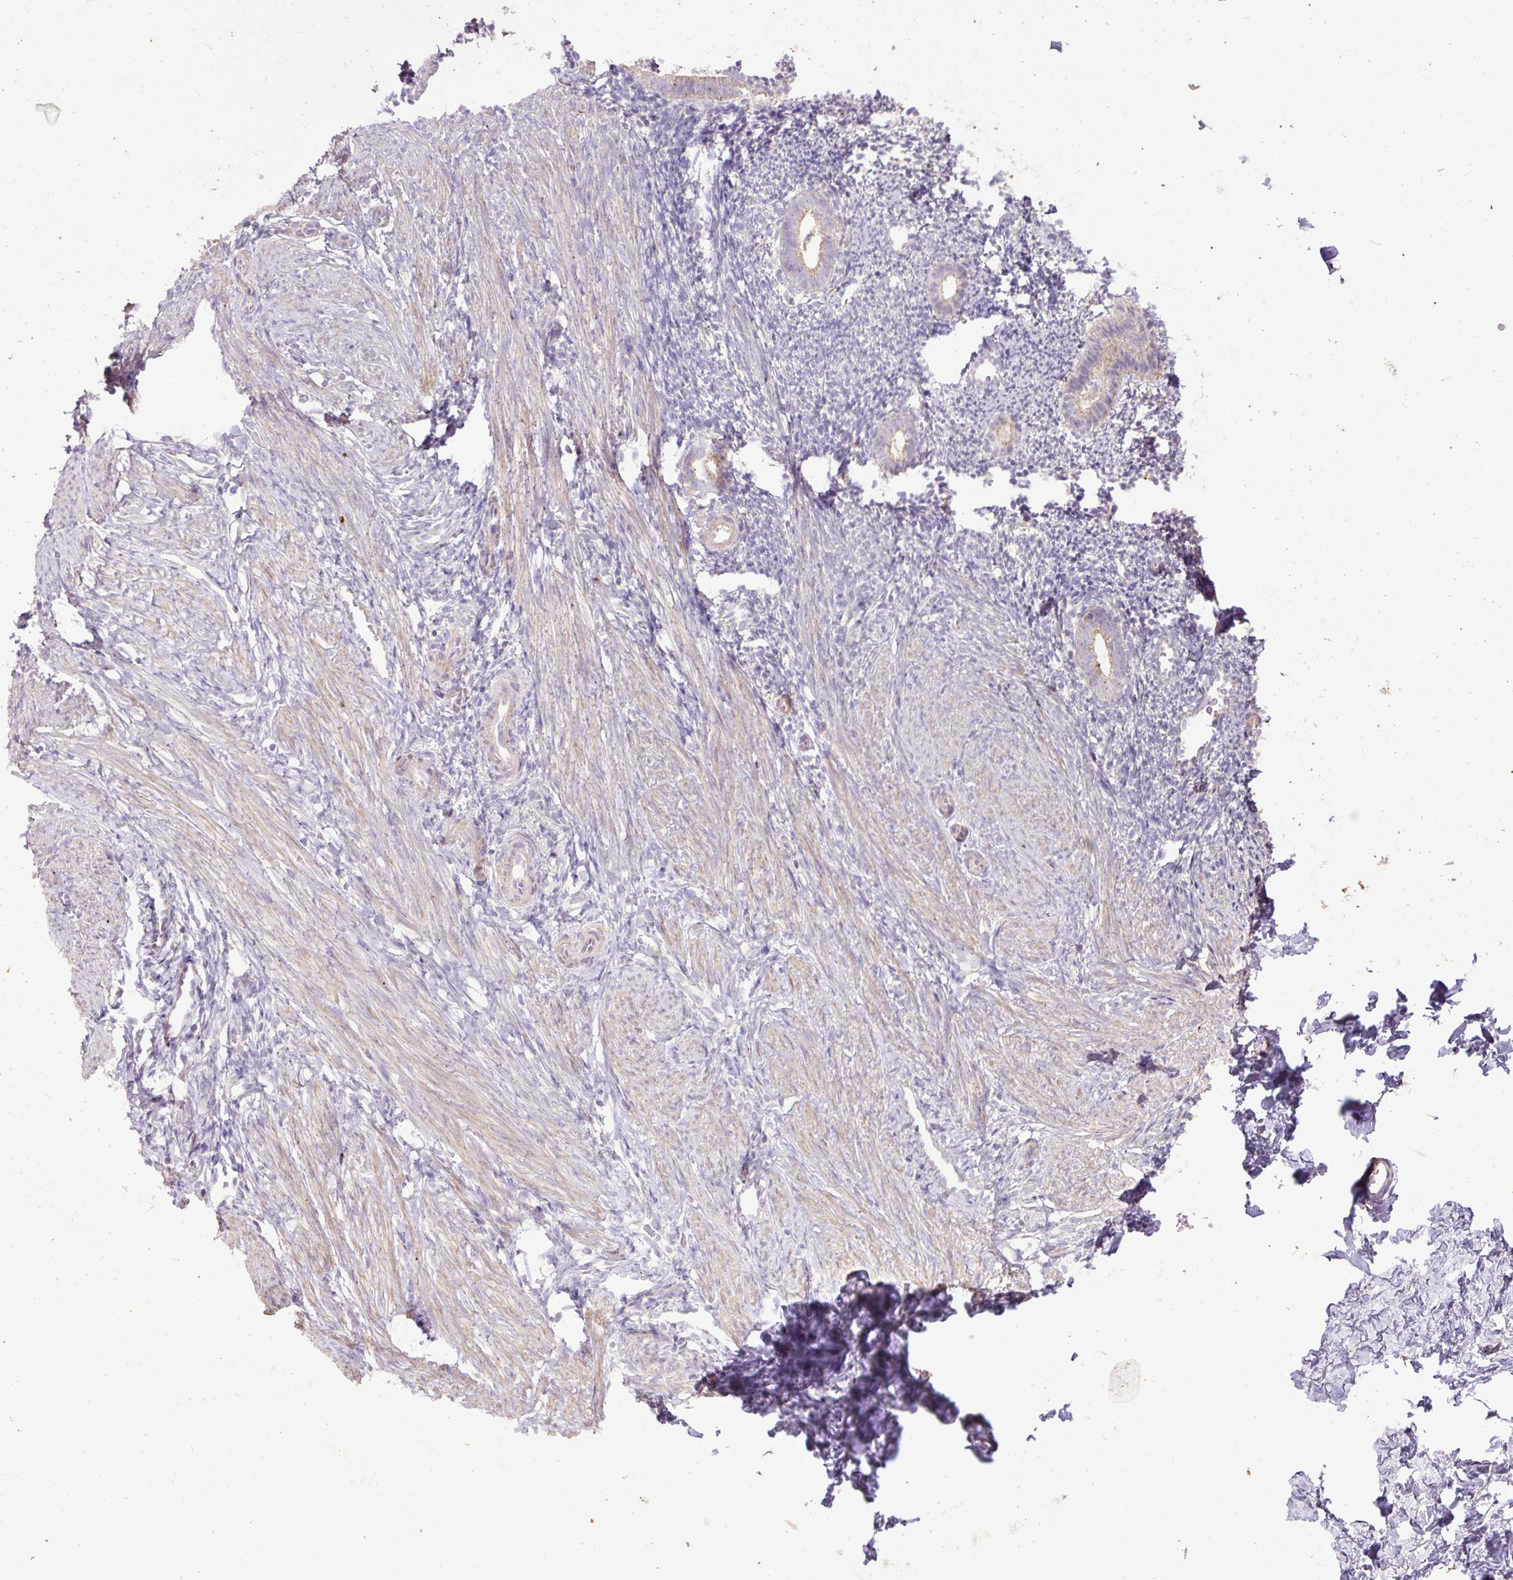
{"staining": {"intensity": "negative", "quantity": "none", "location": "none"}, "tissue": "endometrium", "cell_type": "Cells in endometrial stroma", "image_type": "normal", "snomed": [{"axis": "morphology", "description": "Normal tissue, NOS"}, {"axis": "topography", "description": "Endometrium"}], "caption": "Unremarkable endometrium was stained to show a protein in brown. There is no significant expression in cells in endometrial stroma.", "gene": "ABR", "patient": {"sex": "female", "age": 39}}